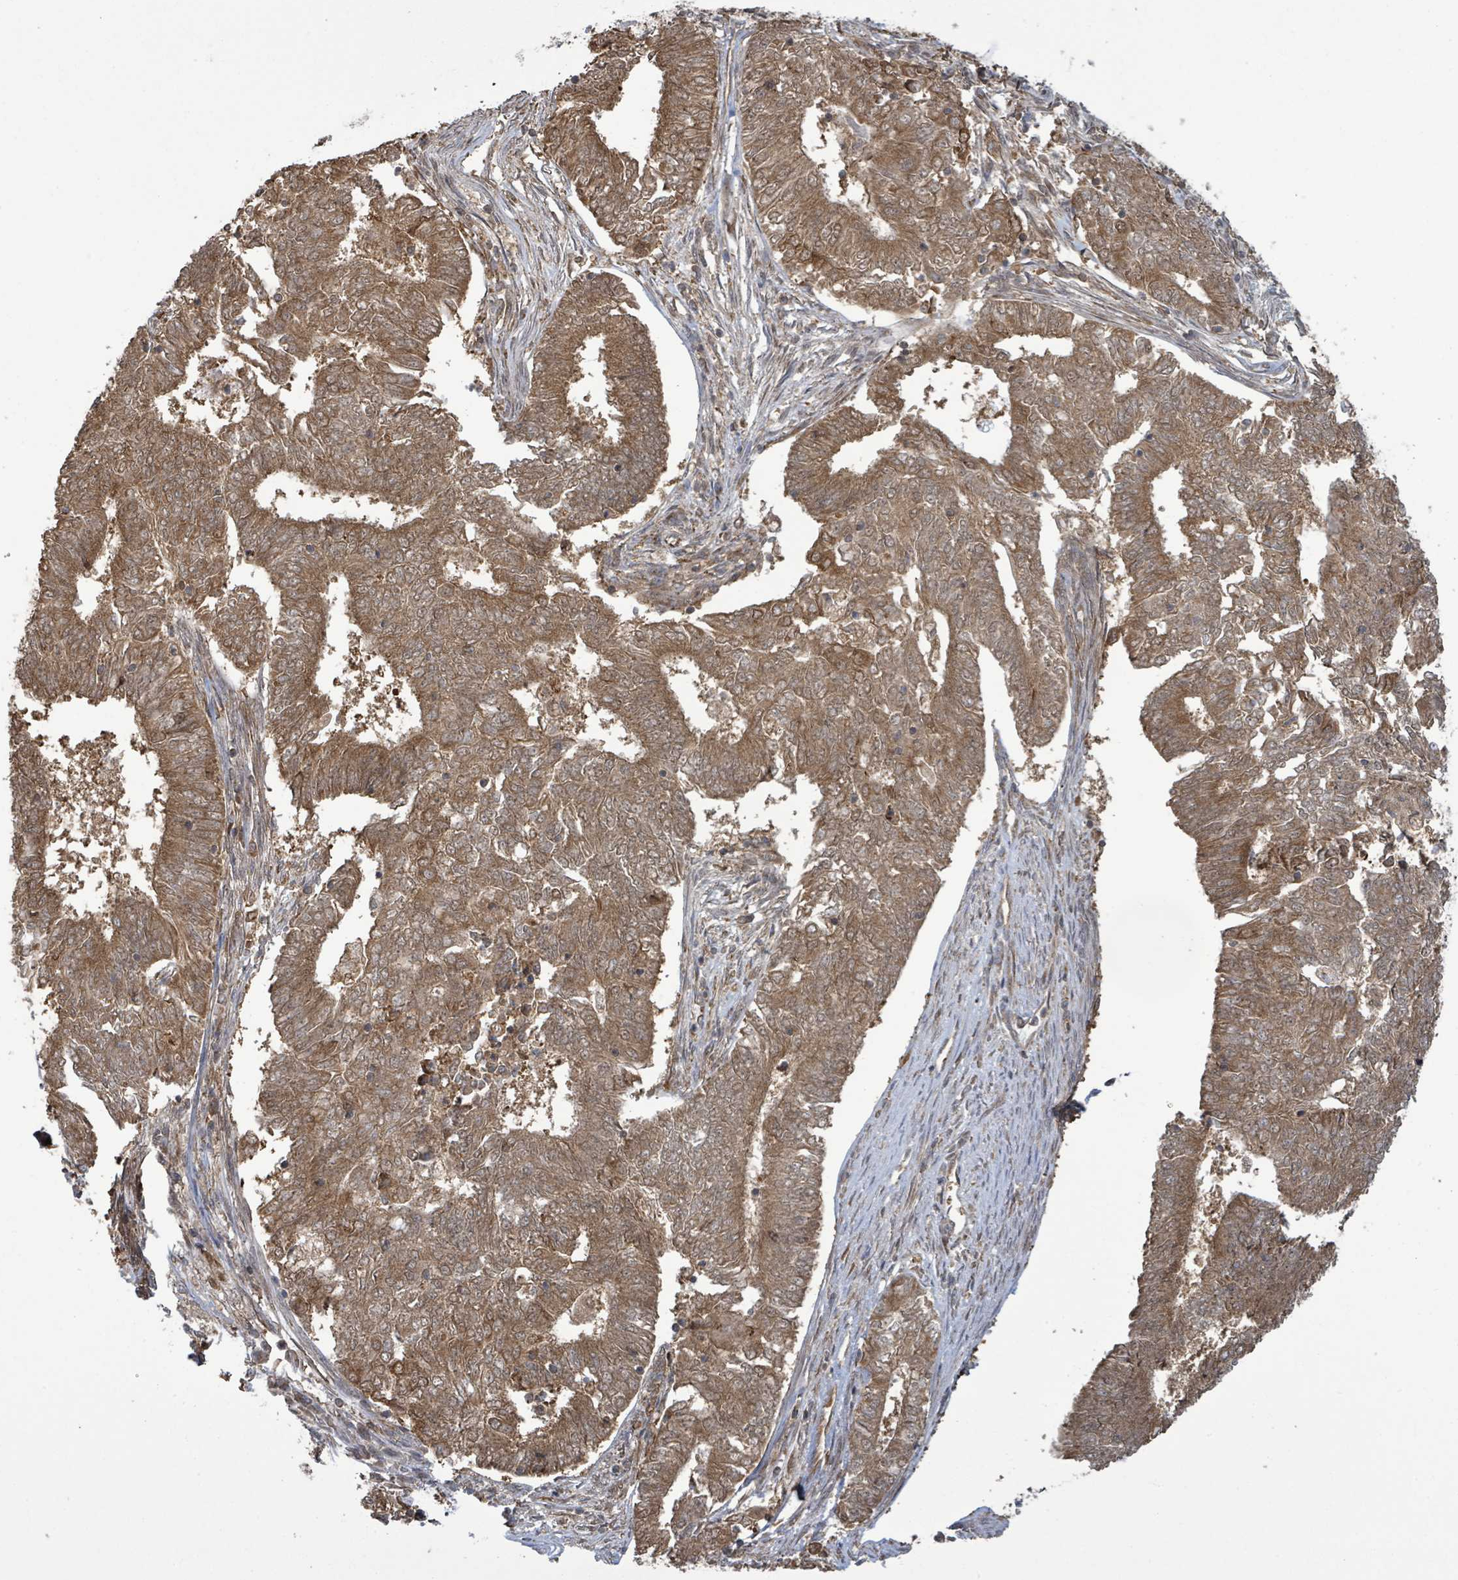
{"staining": {"intensity": "moderate", "quantity": ">75%", "location": "cytoplasmic/membranous"}, "tissue": "endometrial cancer", "cell_type": "Tumor cells", "image_type": "cancer", "snomed": [{"axis": "morphology", "description": "Adenocarcinoma, NOS"}, {"axis": "topography", "description": "Endometrium"}], "caption": "About >75% of tumor cells in human endometrial cancer display moderate cytoplasmic/membranous protein staining as visualized by brown immunohistochemical staining.", "gene": "KLC1", "patient": {"sex": "female", "age": 62}}